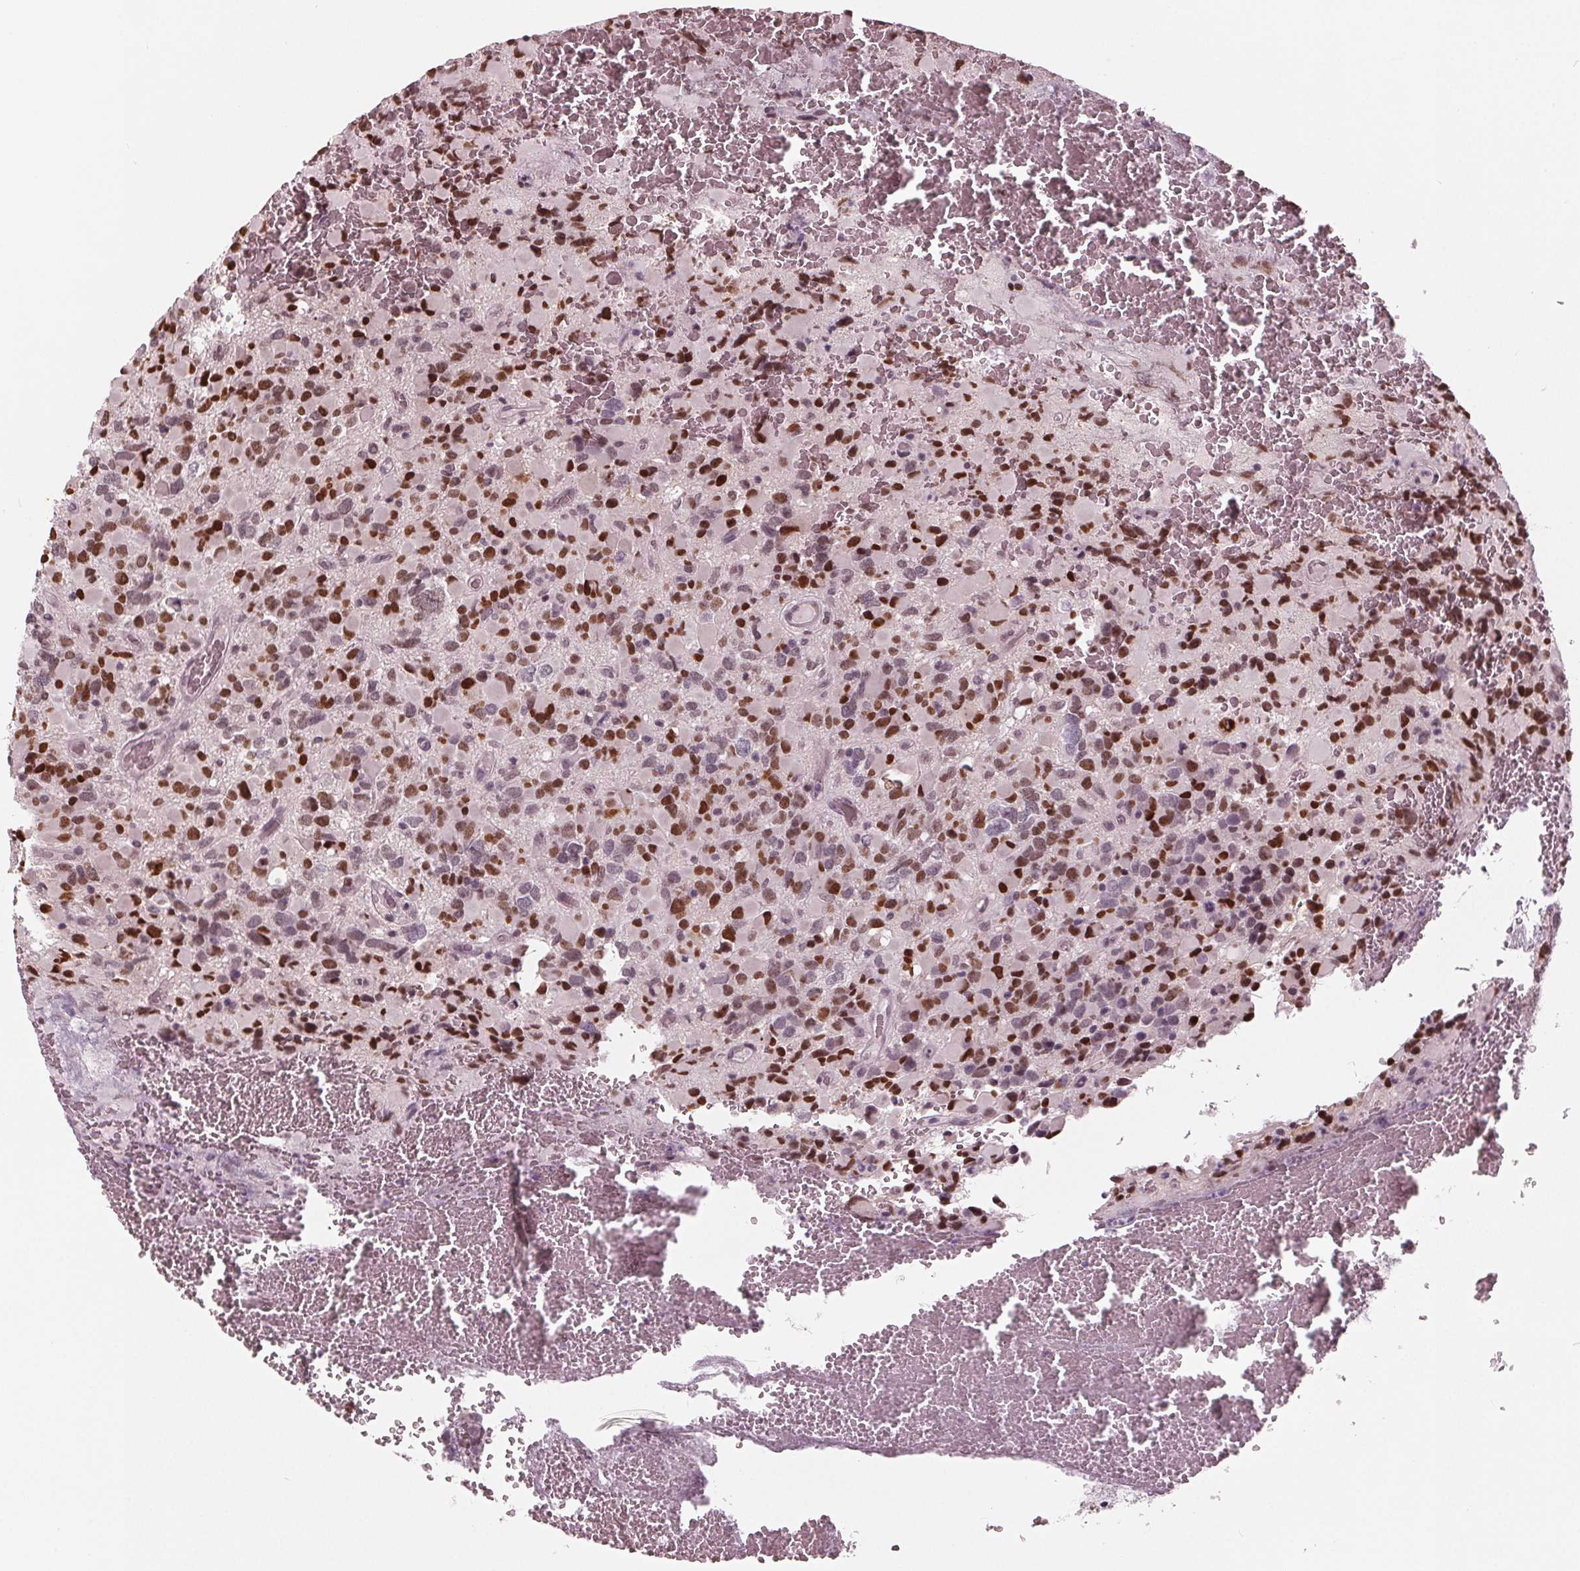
{"staining": {"intensity": "strong", "quantity": "25%-75%", "location": "nuclear"}, "tissue": "glioma", "cell_type": "Tumor cells", "image_type": "cancer", "snomed": [{"axis": "morphology", "description": "Glioma, malignant, High grade"}, {"axis": "topography", "description": "Brain"}], "caption": "Immunohistochemistry micrograph of neoplastic tissue: human malignant glioma (high-grade) stained using immunohistochemistry displays high levels of strong protein expression localized specifically in the nuclear of tumor cells, appearing as a nuclear brown color.", "gene": "DNMT3L", "patient": {"sex": "female", "age": 40}}